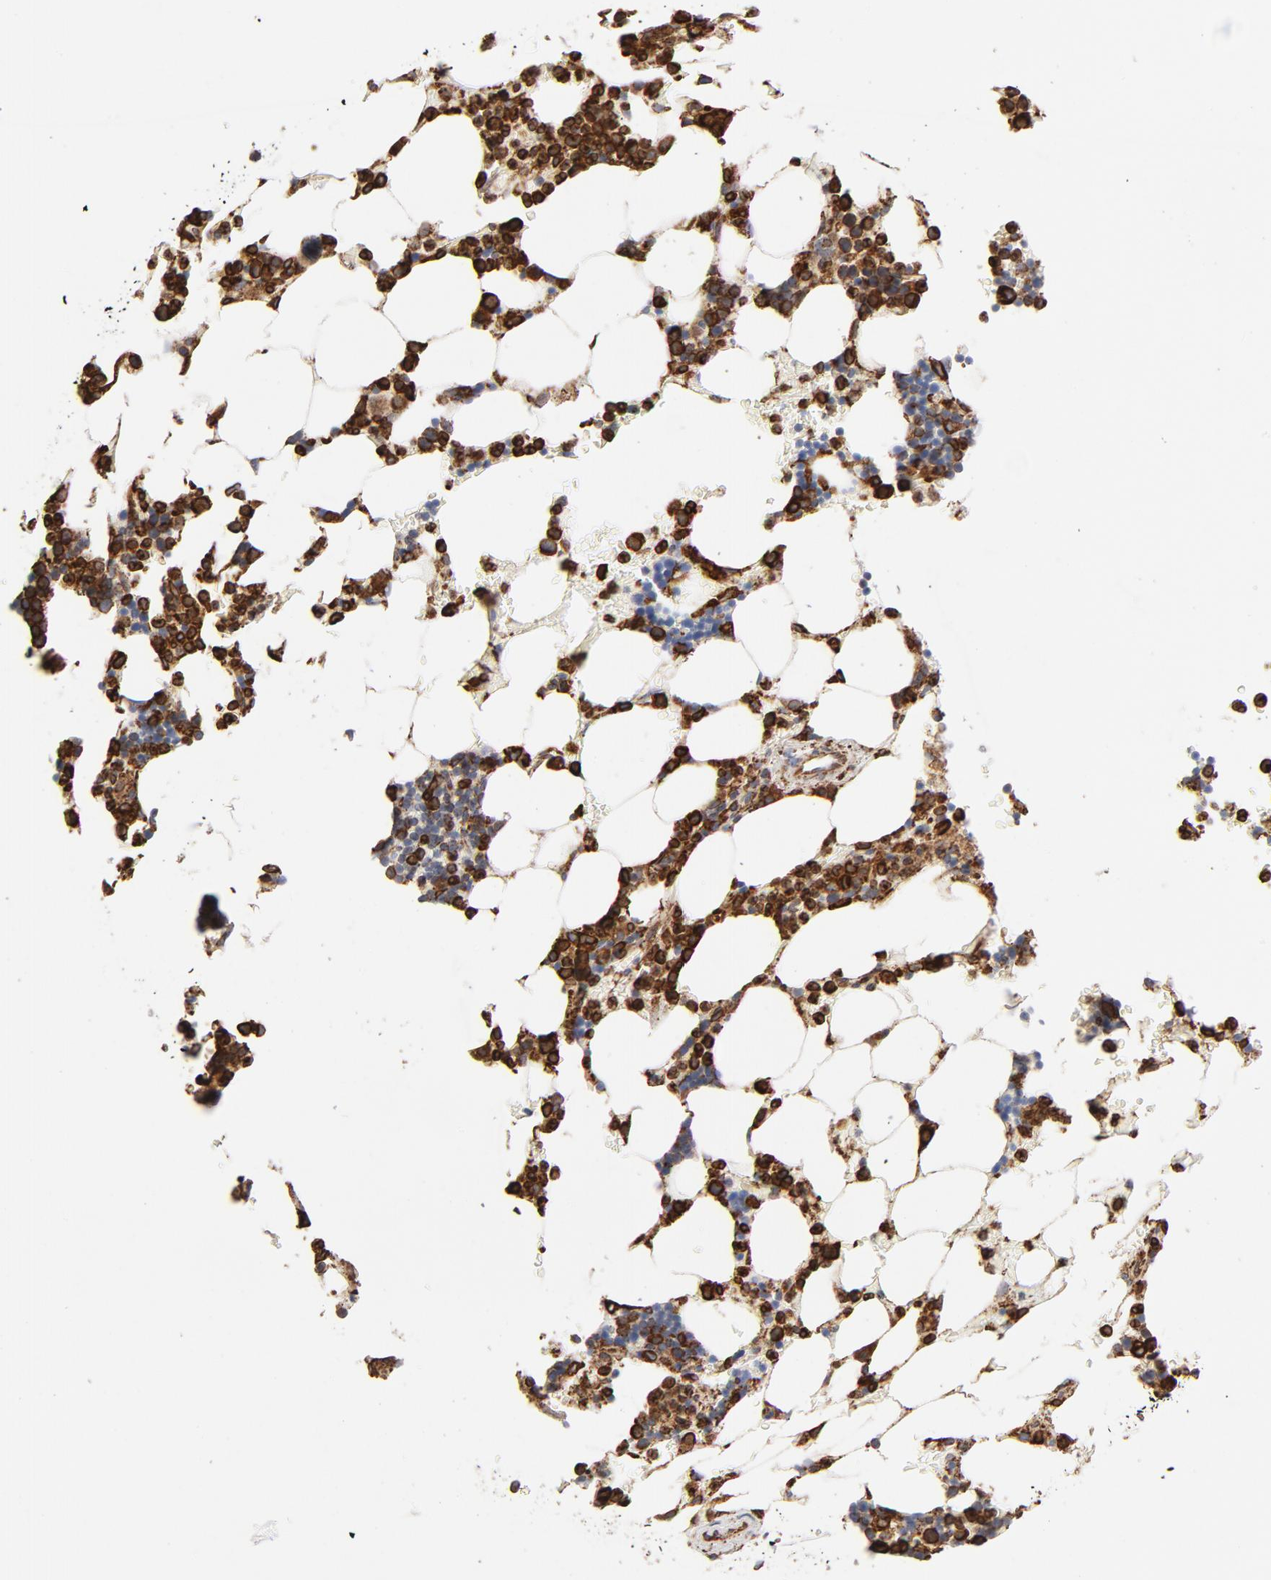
{"staining": {"intensity": "strong", "quantity": ">75%", "location": "cytoplasmic/membranous"}, "tissue": "bone marrow", "cell_type": "Hematopoietic cells", "image_type": "normal", "snomed": [{"axis": "morphology", "description": "Normal tissue, NOS"}, {"axis": "topography", "description": "Bone marrow"}], "caption": "Approximately >75% of hematopoietic cells in normal bone marrow demonstrate strong cytoplasmic/membranous protein expression as visualized by brown immunohistochemical staining.", "gene": "CANX", "patient": {"sex": "female", "age": 73}}